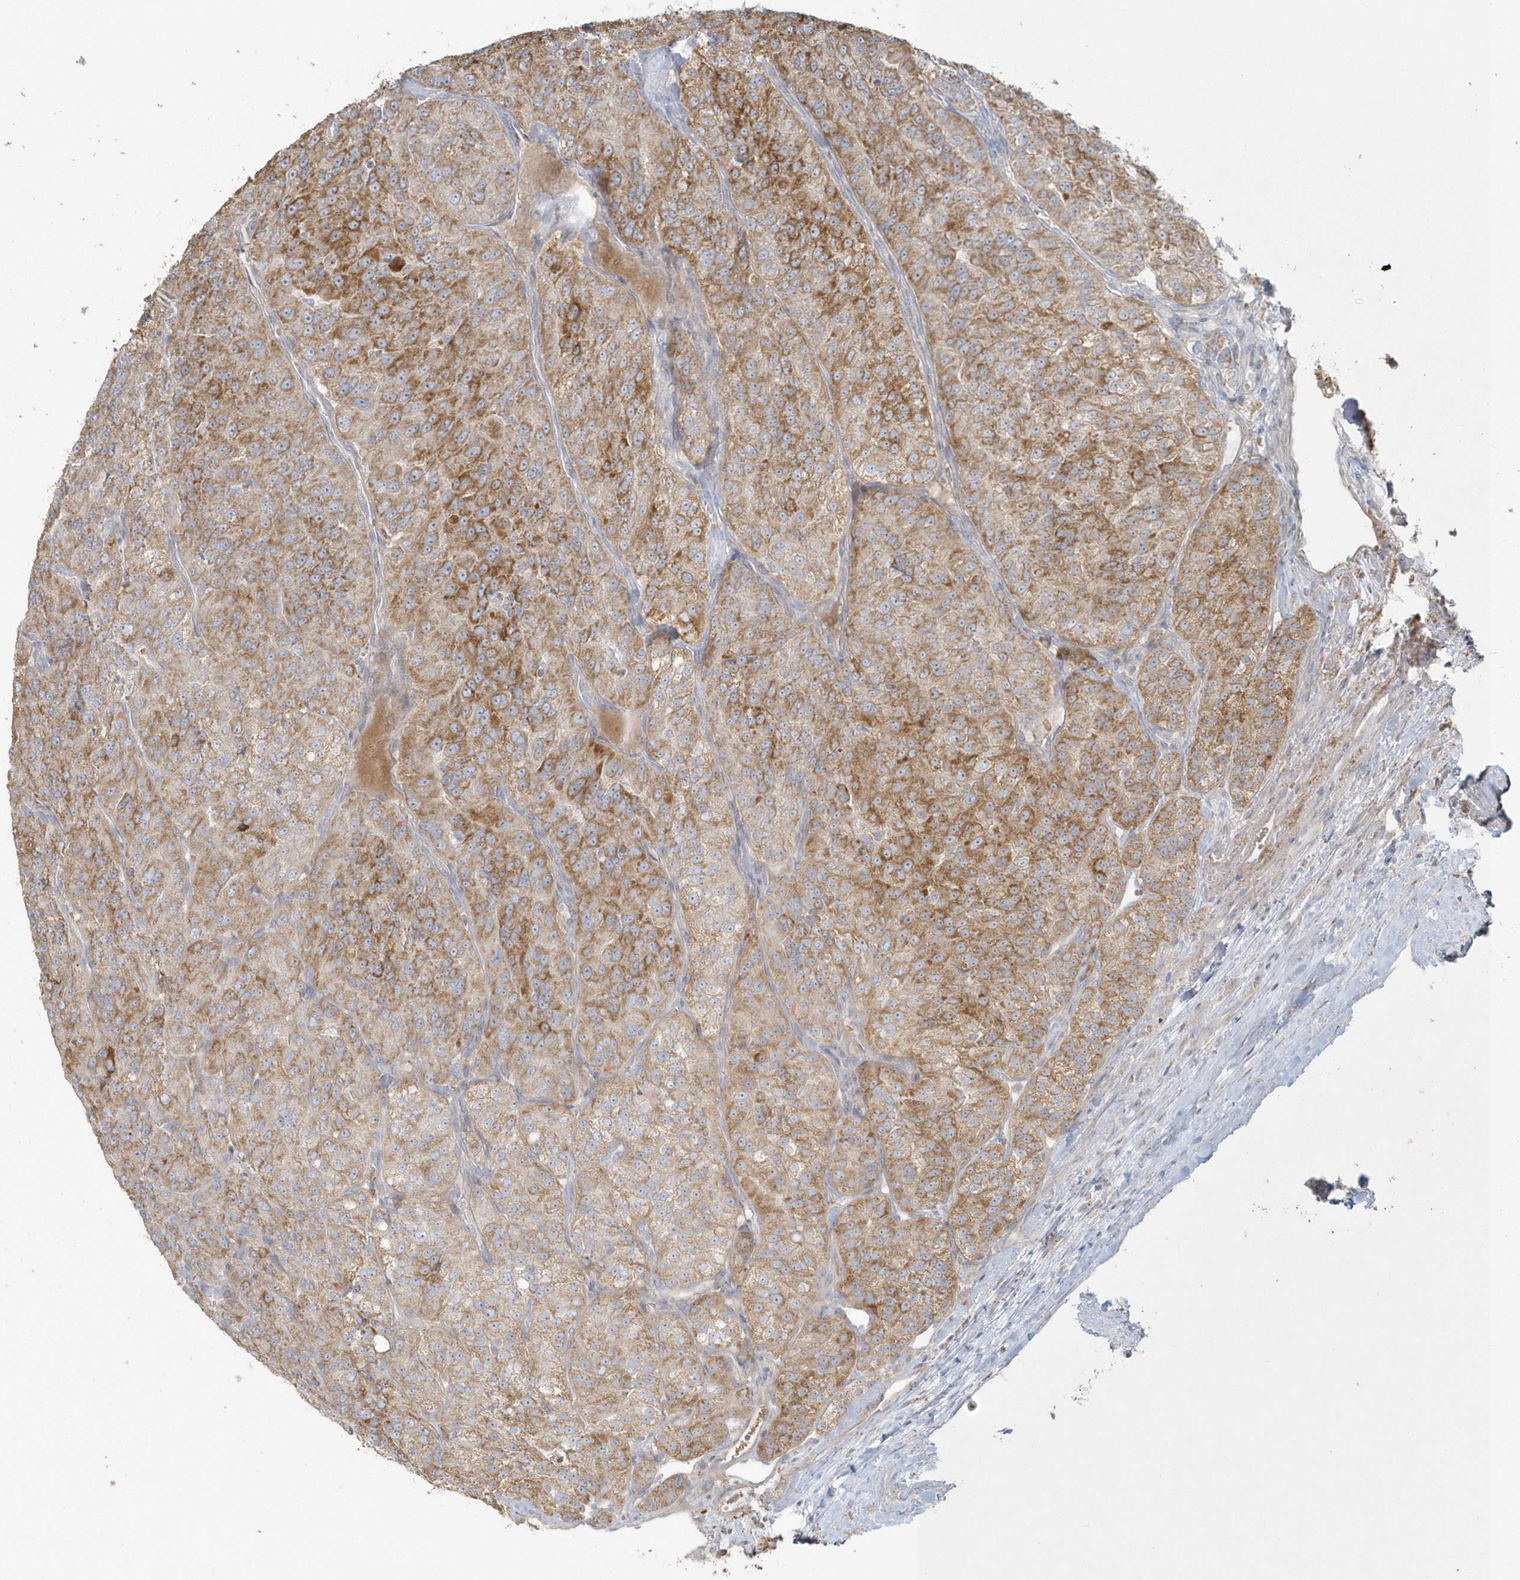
{"staining": {"intensity": "moderate", "quantity": ">75%", "location": "cytoplasmic/membranous"}, "tissue": "renal cancer", "cell_type": "Tumor cells", "image_type": "cancer", "snomed": [{"axis": "morphology", "description": "Adenocarcinoma, NOS"}, {"axis": "topography", "description": "Kidney"}], "caption": "This is an image of immunohistochemistry (IHC) staining of renal cancer, which shows moderate positivity in the cytoplasmic/membranous of tumor cells.", "gene": "BLTP3A", "patient": {"sex": "female", "age": 63}}